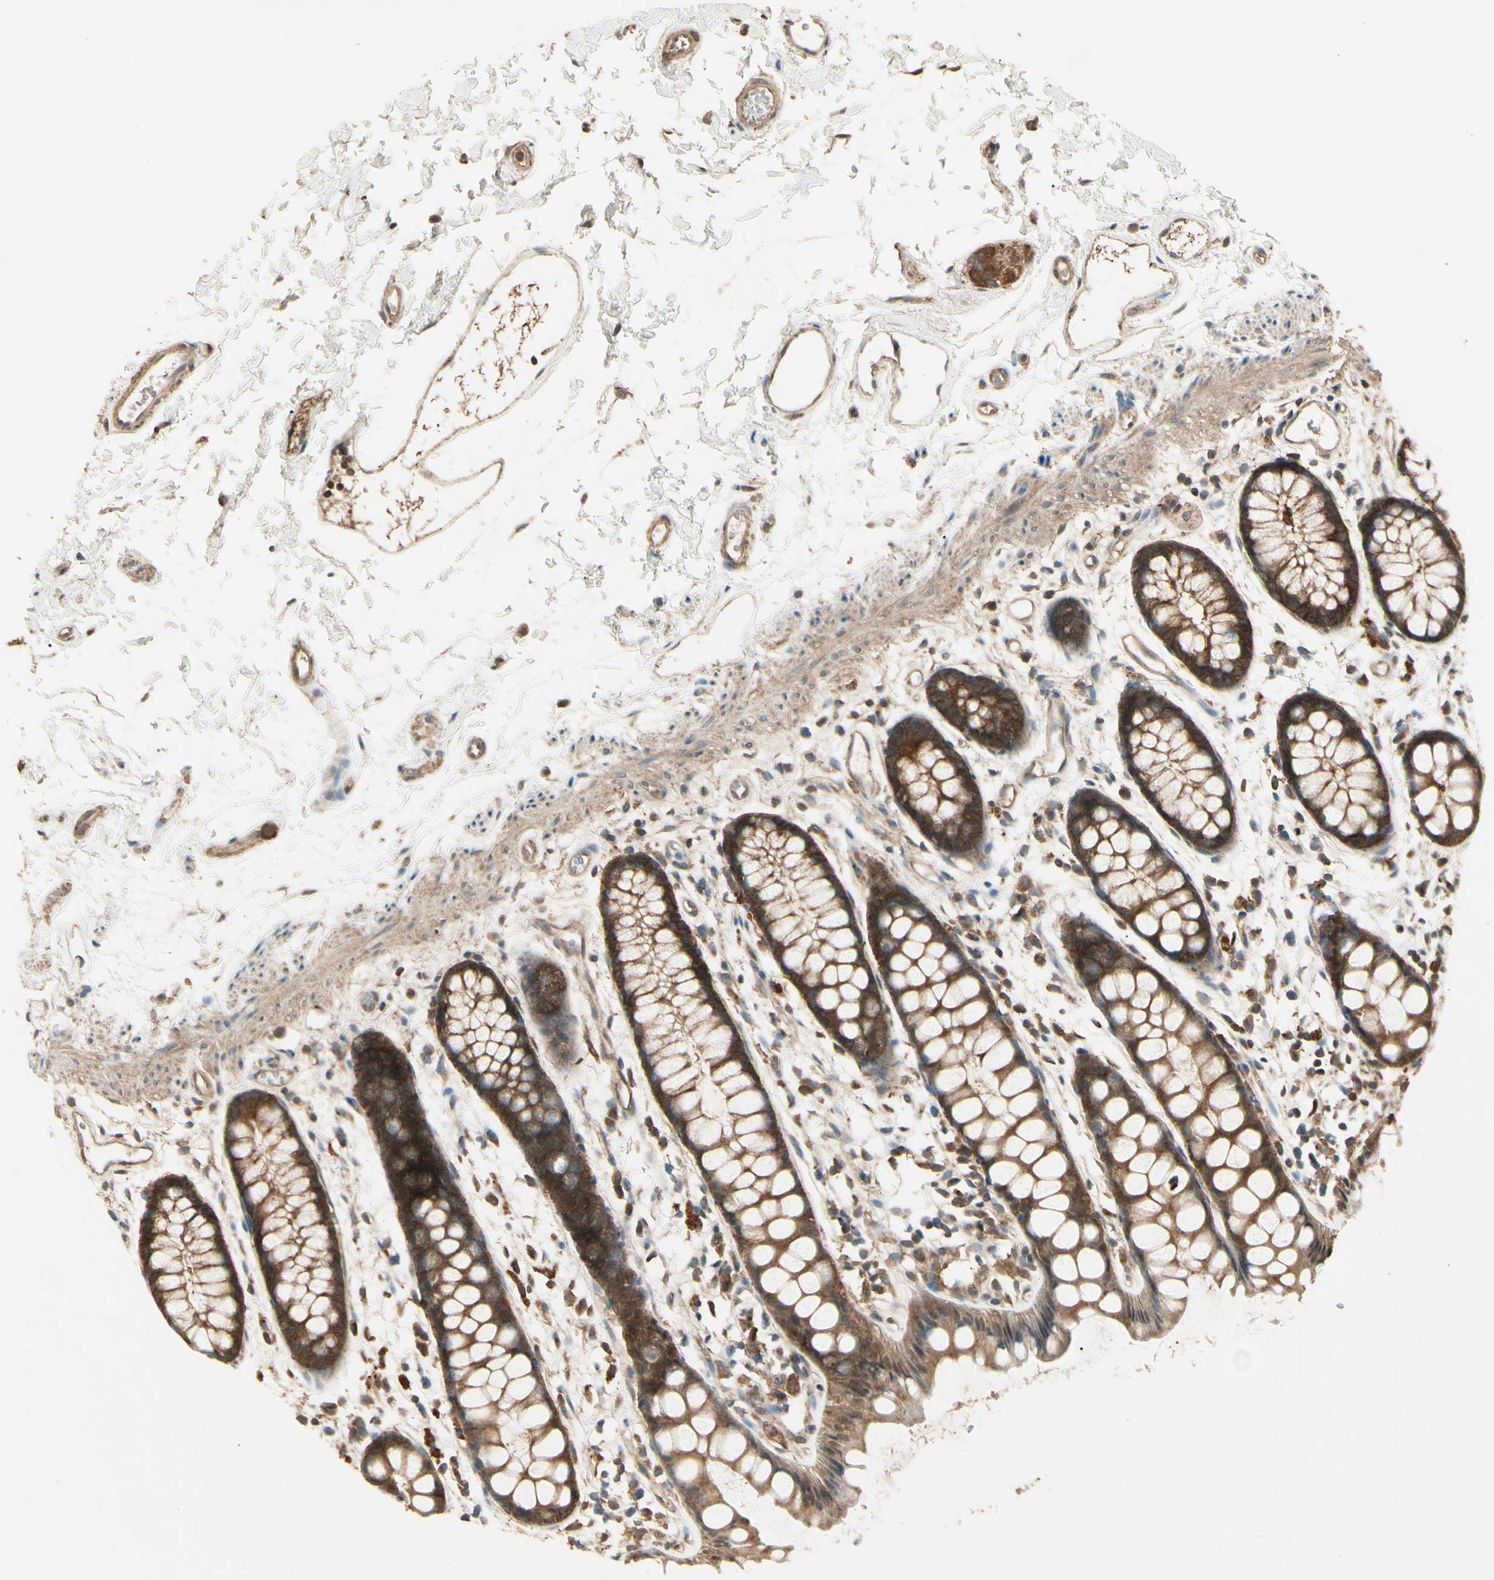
{"staining": {"intensity": "strong", "quantity": ">75%", "location": "cytoplasmic/membranous"}, "tissue": "rectum", "cell_type": "Glandular cells", "image_type": "normal", "snomed": [{"axis": "morphology", "description": "Normal tissue, NOS"}, {"axis": "topography", "description": "Rectum"}], "caption": "Rectum stained with IHC reveals strong cytoplasmic/membranous staining in about >75% of glandular cells. Using DAB (3,3'-diaminobenzidine) (brown) and hematoxylin (blue) stains, captured at high magnification using brightfield microscopy.", "gene": "CCT7", "patient": {"sex": "female", "age": 66}}